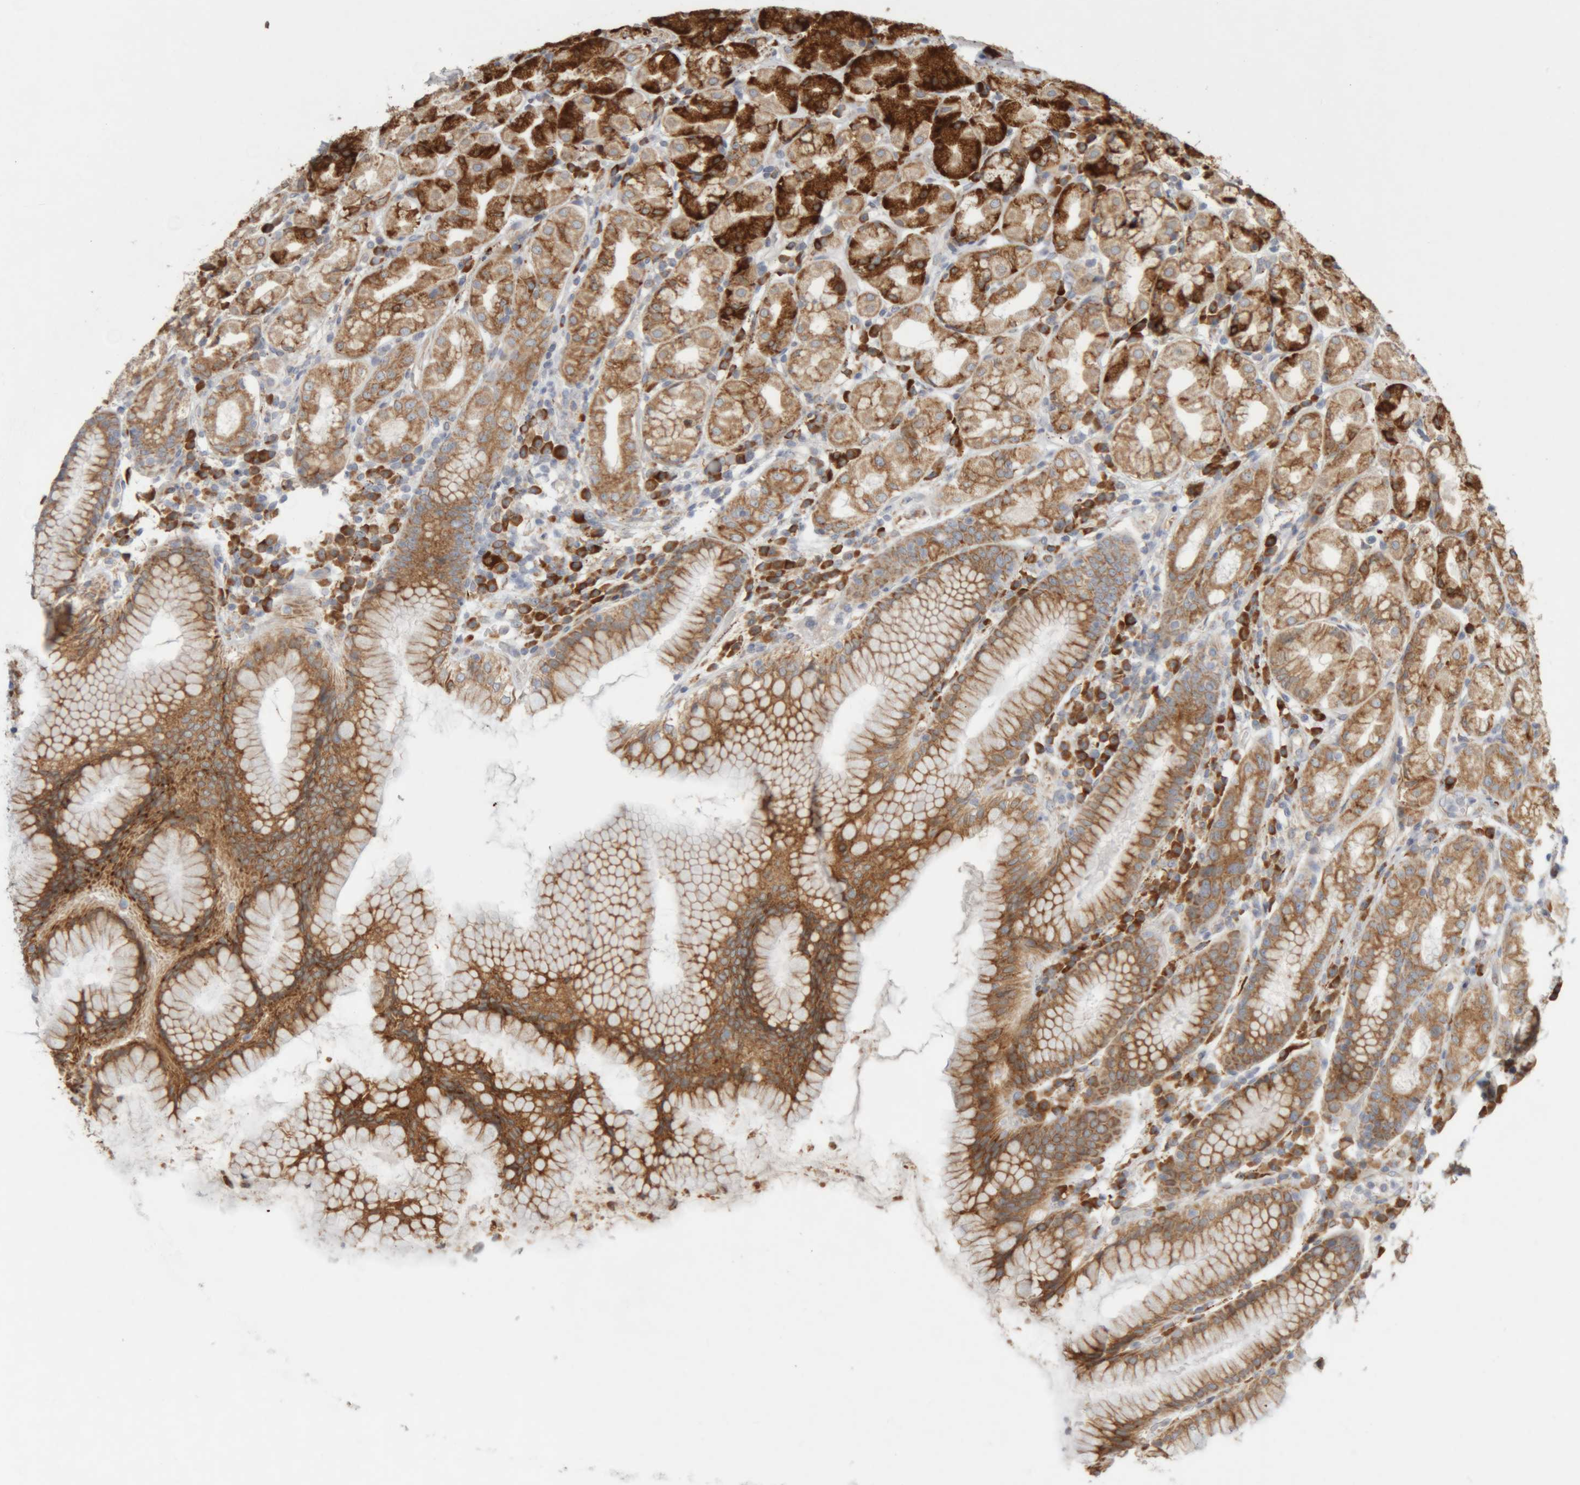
{"staining": {"intensity": "moderate", "quantity": ">75%", "location": "cytoplasmic/membranous"}, "tissue": "stomach", "cell_type": "Glandular cells", "image_type": "normal", "snomed": [{"axis": "morphology", "description": "Normal tissue, NOS"}, {"axis": "topography", "description": "Stomach, lower"}], "caption": "Protein staining of benign stomach exhibits moderate cytoplasmic/membranous positivity in about >75% of glandular cells. (DAB (3,3'-diaminobenzidine) = brown stain, brightfield microscopy at high magnification).", "gene": "RPN2", "patient": {"sex": "female", "age": 56}}